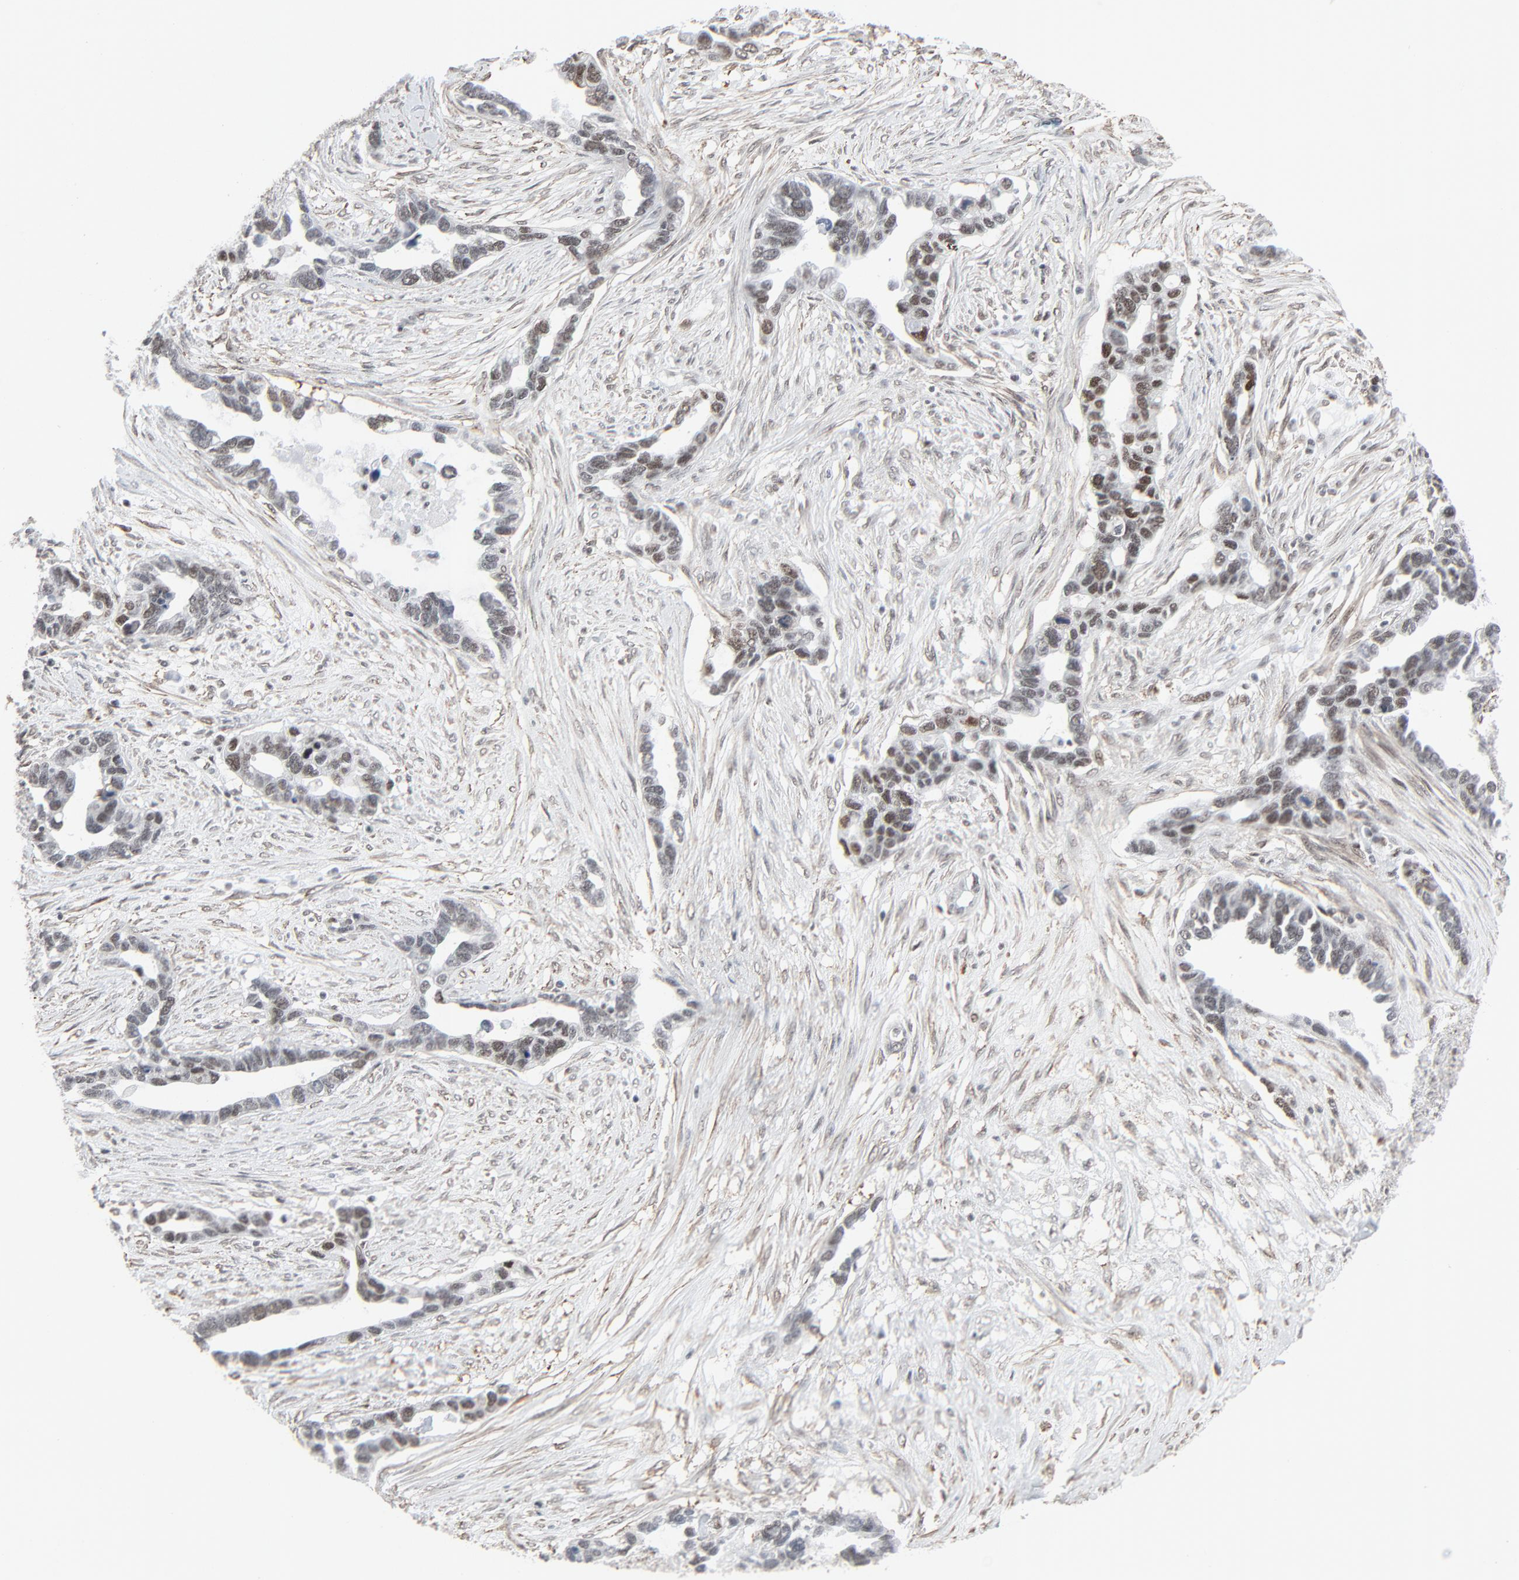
{"staining": {"intensity": "moderate", "quantity": "25%-75%", "location": "nuclear"}, "tissue": "ovarian cancer", "cell_type": "Tumor cells", "image_type": "cancer", "snomed": [{"axis": "morphology", "description": "Cystadenocarcinoma, serous, NOS"}, {"axis": "topography", "description": "Ovary"}], "caption": "There is medium levels of moderate nuclear expression in tumor cells of ovarian cancer (serous cystadenocarcinoma), as demonstrated by immunohistochemical staining (brown color).", "gene": "FBXO28", "patient": {"sex": "female", "age": 54}}